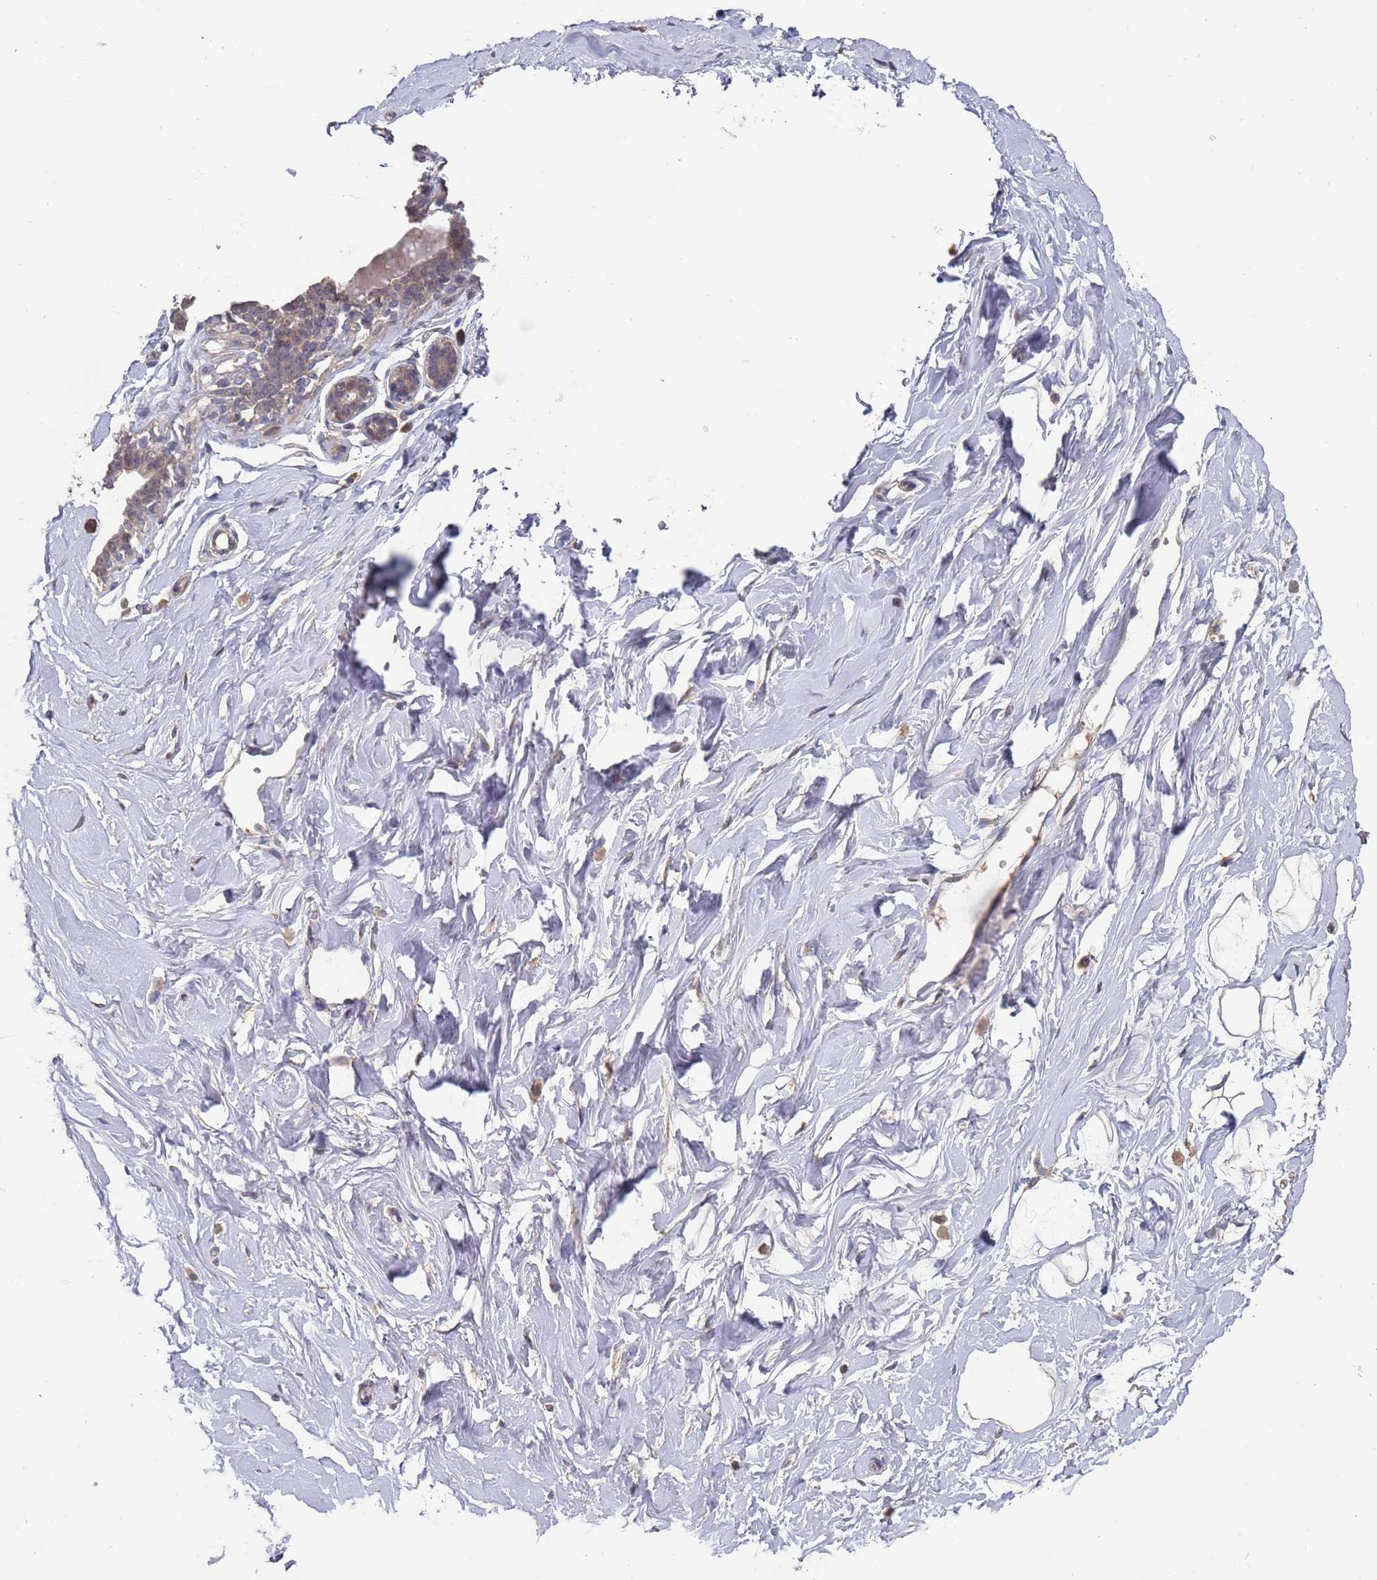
{"staining": {"intensity": "negative", "quantity": "none", "location": "none"}, "tissue": "breast", "cell_type": "Adipocytes", "image_type": "normal", "snomed": [{"axis": "morphology", "description": "Normal tissue, NOS"}, {"axis": "morphology", "description": "Adenoma, NOS"}, {"axis": "topography", "description": "Breast"}], "caption": "This is a histopathology image of IHC staining of unremarkable breast, which shows no expression in adipocytes.", "gene": "FRAT1", "patient": {"sex": "female", "age": 23}}